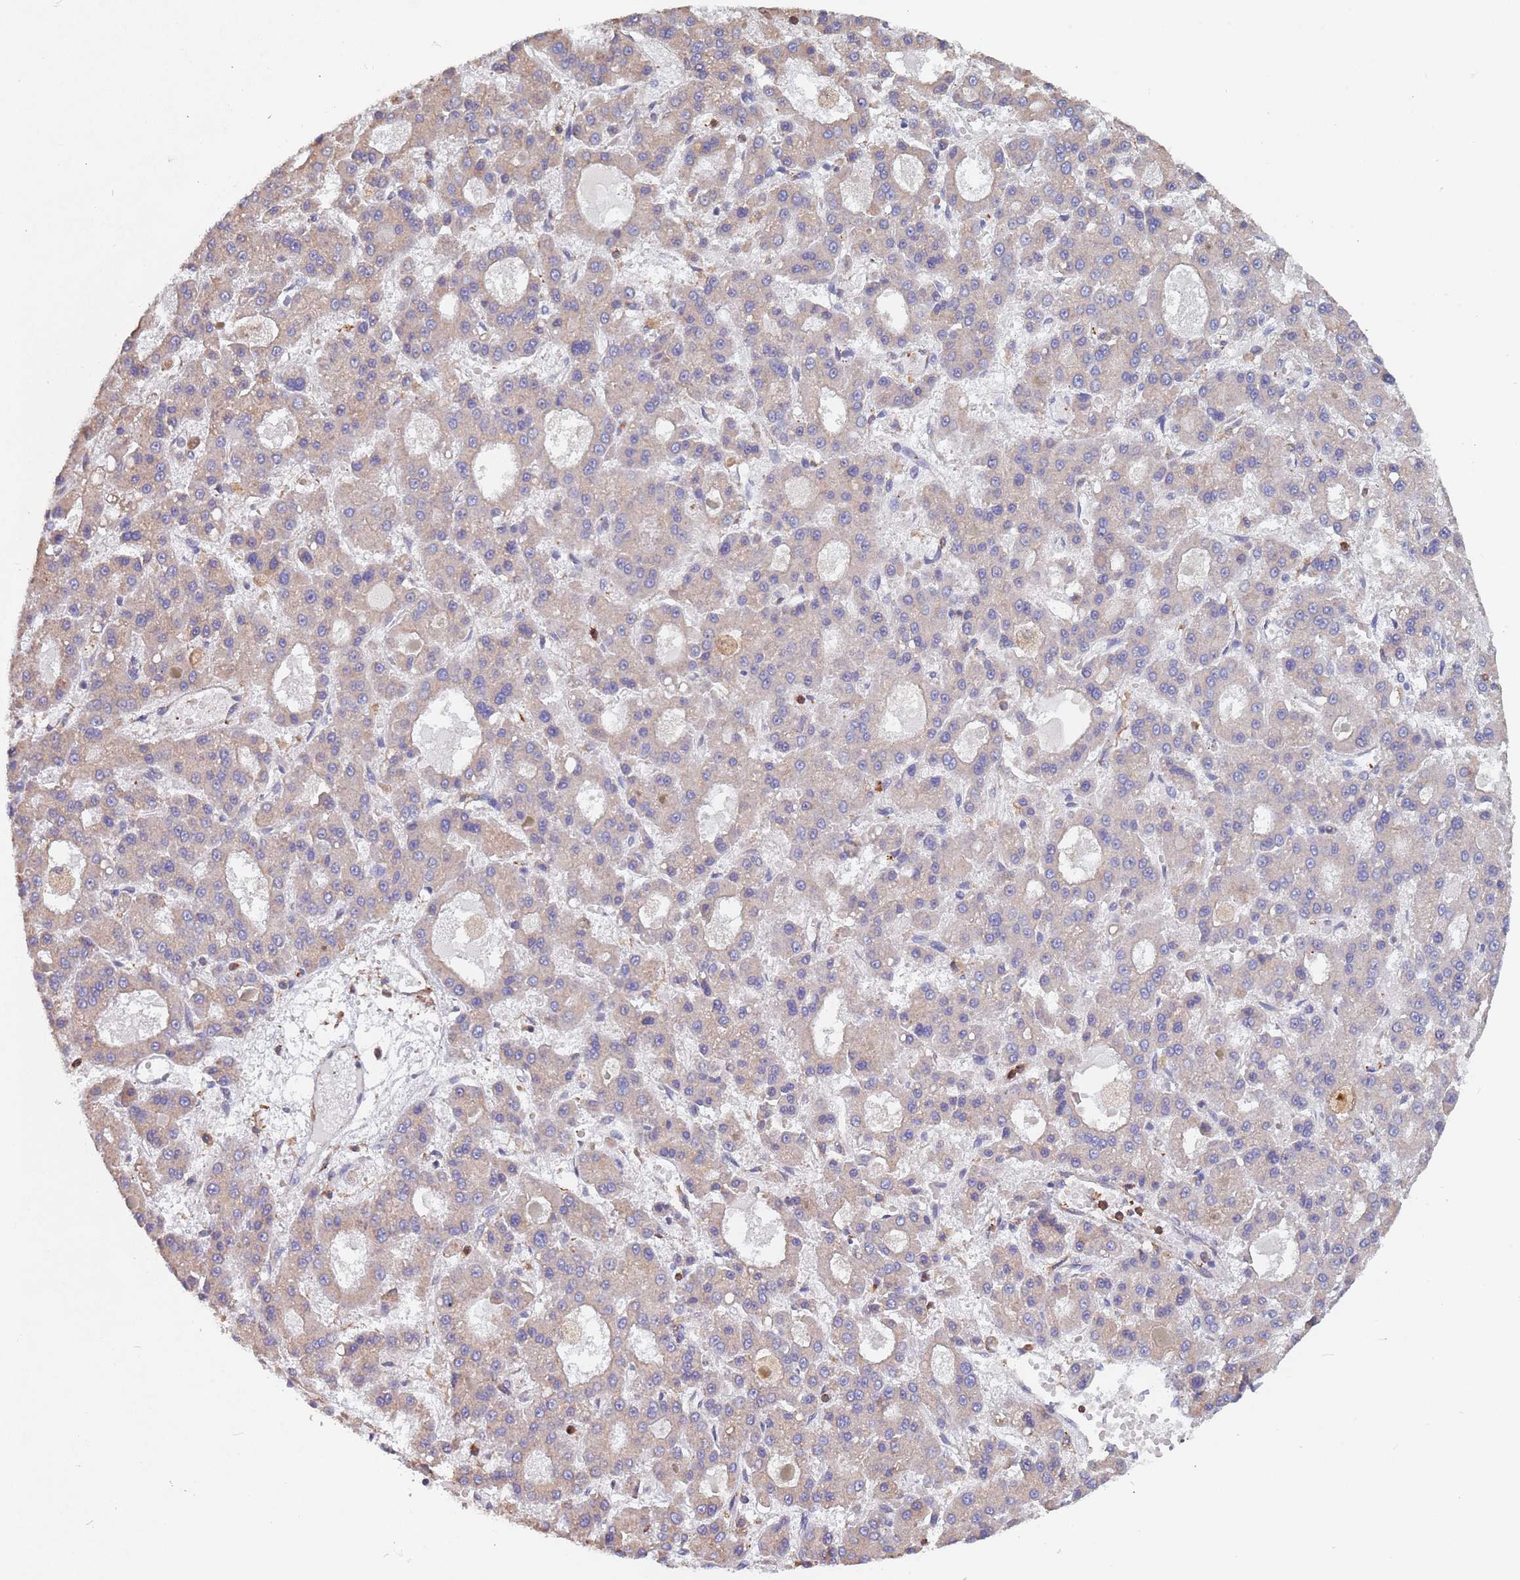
{"staining": {"intensity": "weak", "quantity": "<25%", "location": "cytoplasmic/membranous"}, "tissue": "liver cancer", "cell_type": "Tumor cells", "image_type": "cancer", "snomed": [{"axis": "morphology", "description": "Carcinoma, Hepatocellular, NOS"}, {"axis": "topography", "description": "Liver"}], "caption": "Immunohistochemical staining of hepatocellular carcinoma (liver) reveals no significant positivity in tumor cells.", "gene": "DCUN1D3", "patient": {"sex": "male", "age": 70}}